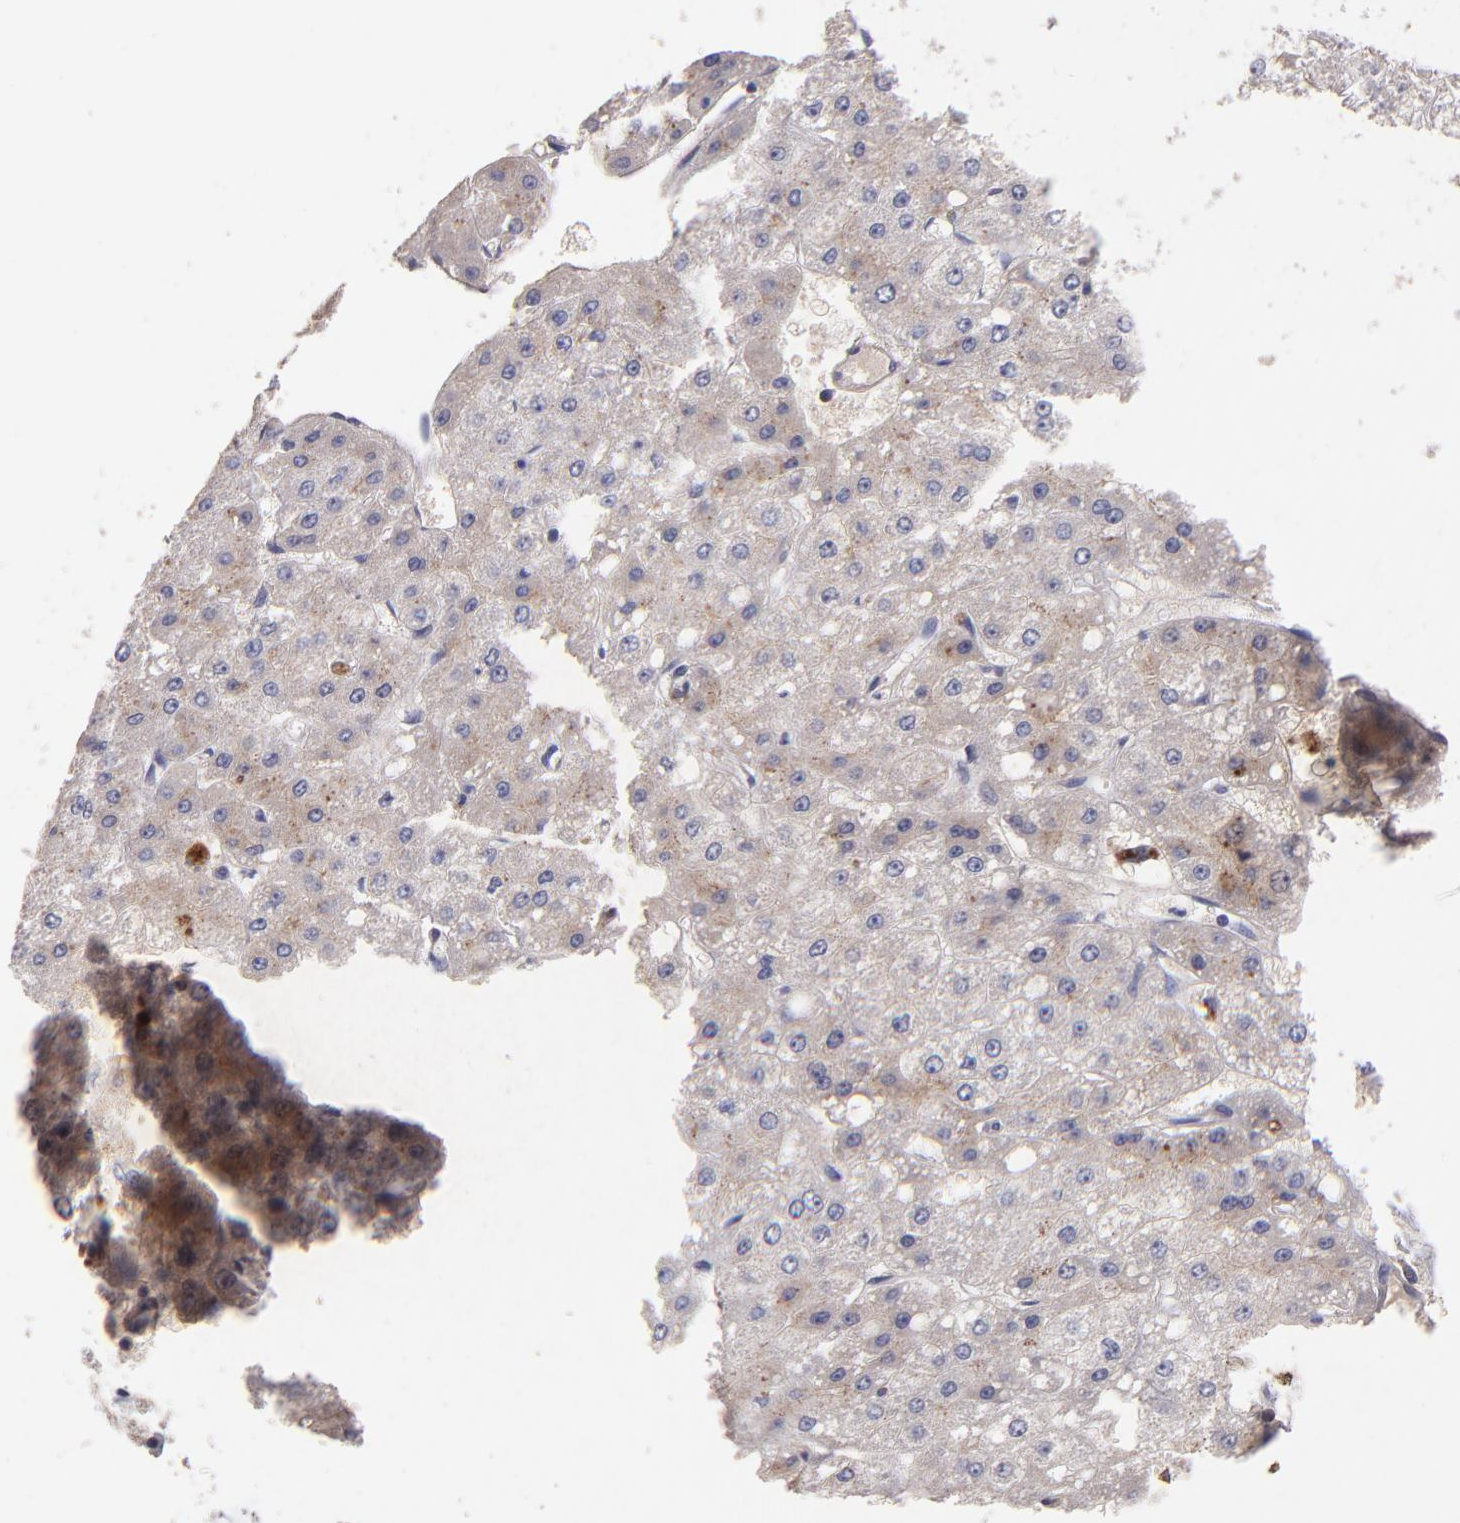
{"staining": {"intensity": "moderate", "quantity": "25%-75%", "location": "cytoplasmic/membranous"}, "tissue": "liver cancer", "cell_type": "Tumor cells", "image_type": "cancer", "snomed": [{"axis": "morphology", "description": "Carcinoma, Hepatocellular, NOS"}, {"axis": "topography", "description": "Liver"}], "caption": "IHC micrograph of neoplastic tissue: human liver cancer (hepatocellular carcinoma) stained using immunohistochemistry shows medium levels of moderate protein expression localized specifically in the cytoplasmic/membranous of tumor cells, appearing as a cytoplasmic/membranous brown color.", "gene": "MAGEE1", "patient": {"sex": "female", "age": 52}}